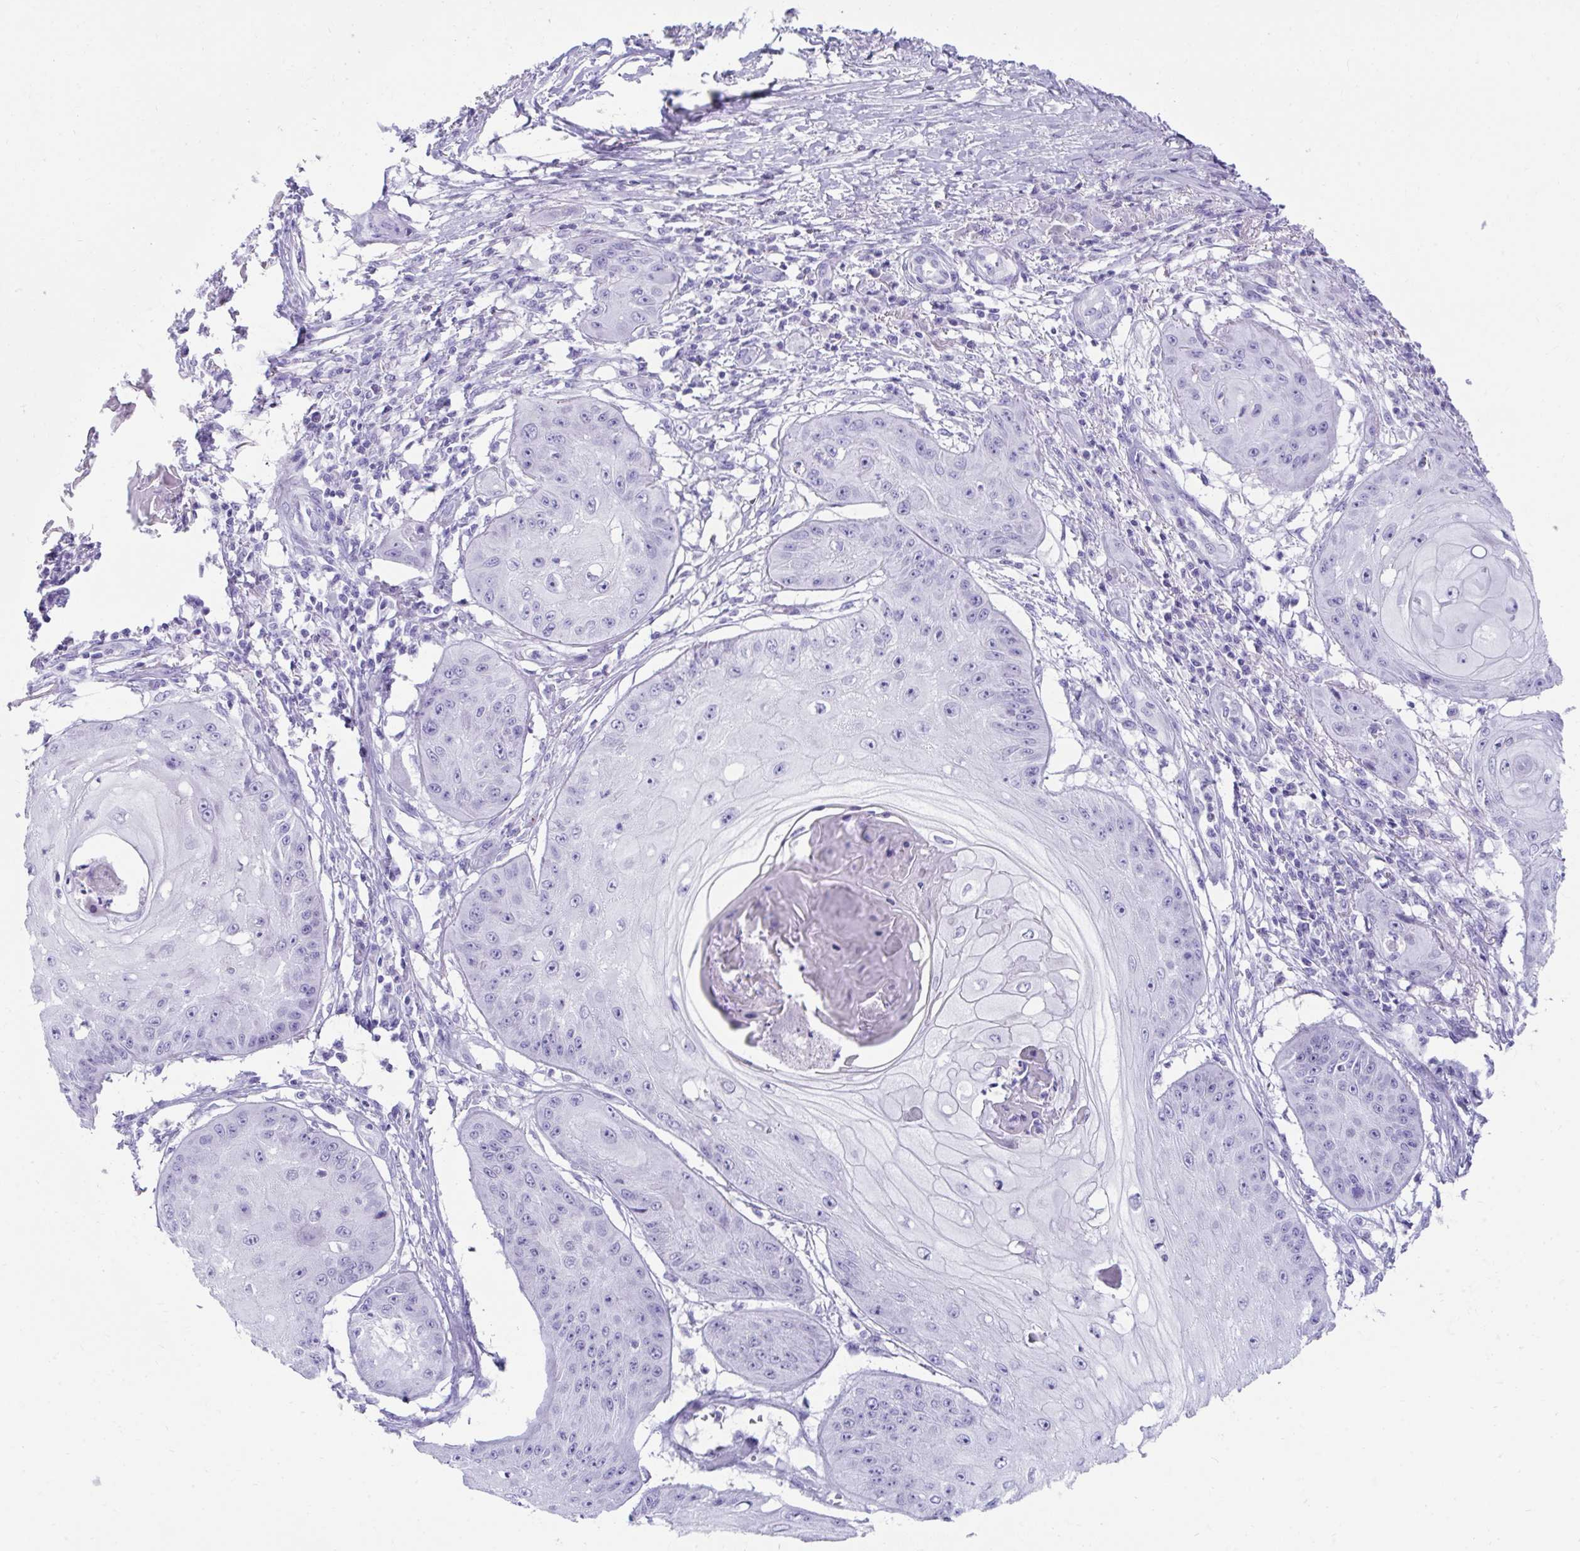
{"staining": {"intensity": "negative", "quantity": "none", "location": "none"}, "tissue": "skin cancer", "cell_type": "Tumor cells", "image_type": "cancer", "snomed": [{"axis": "morphology", "description": "Squamous cell carcinoma, NOS"}, {"axis": "topography", "description": "Skin"}], "caption": "Immunohistochemistry (IHC) histopathology image of skin squamous cell carcinoma stained for a protein (brown), which exhibits no positivity in tumor cells.", "gene": "SEC14L3", "patient": {"sex": "male", "age": 70}}